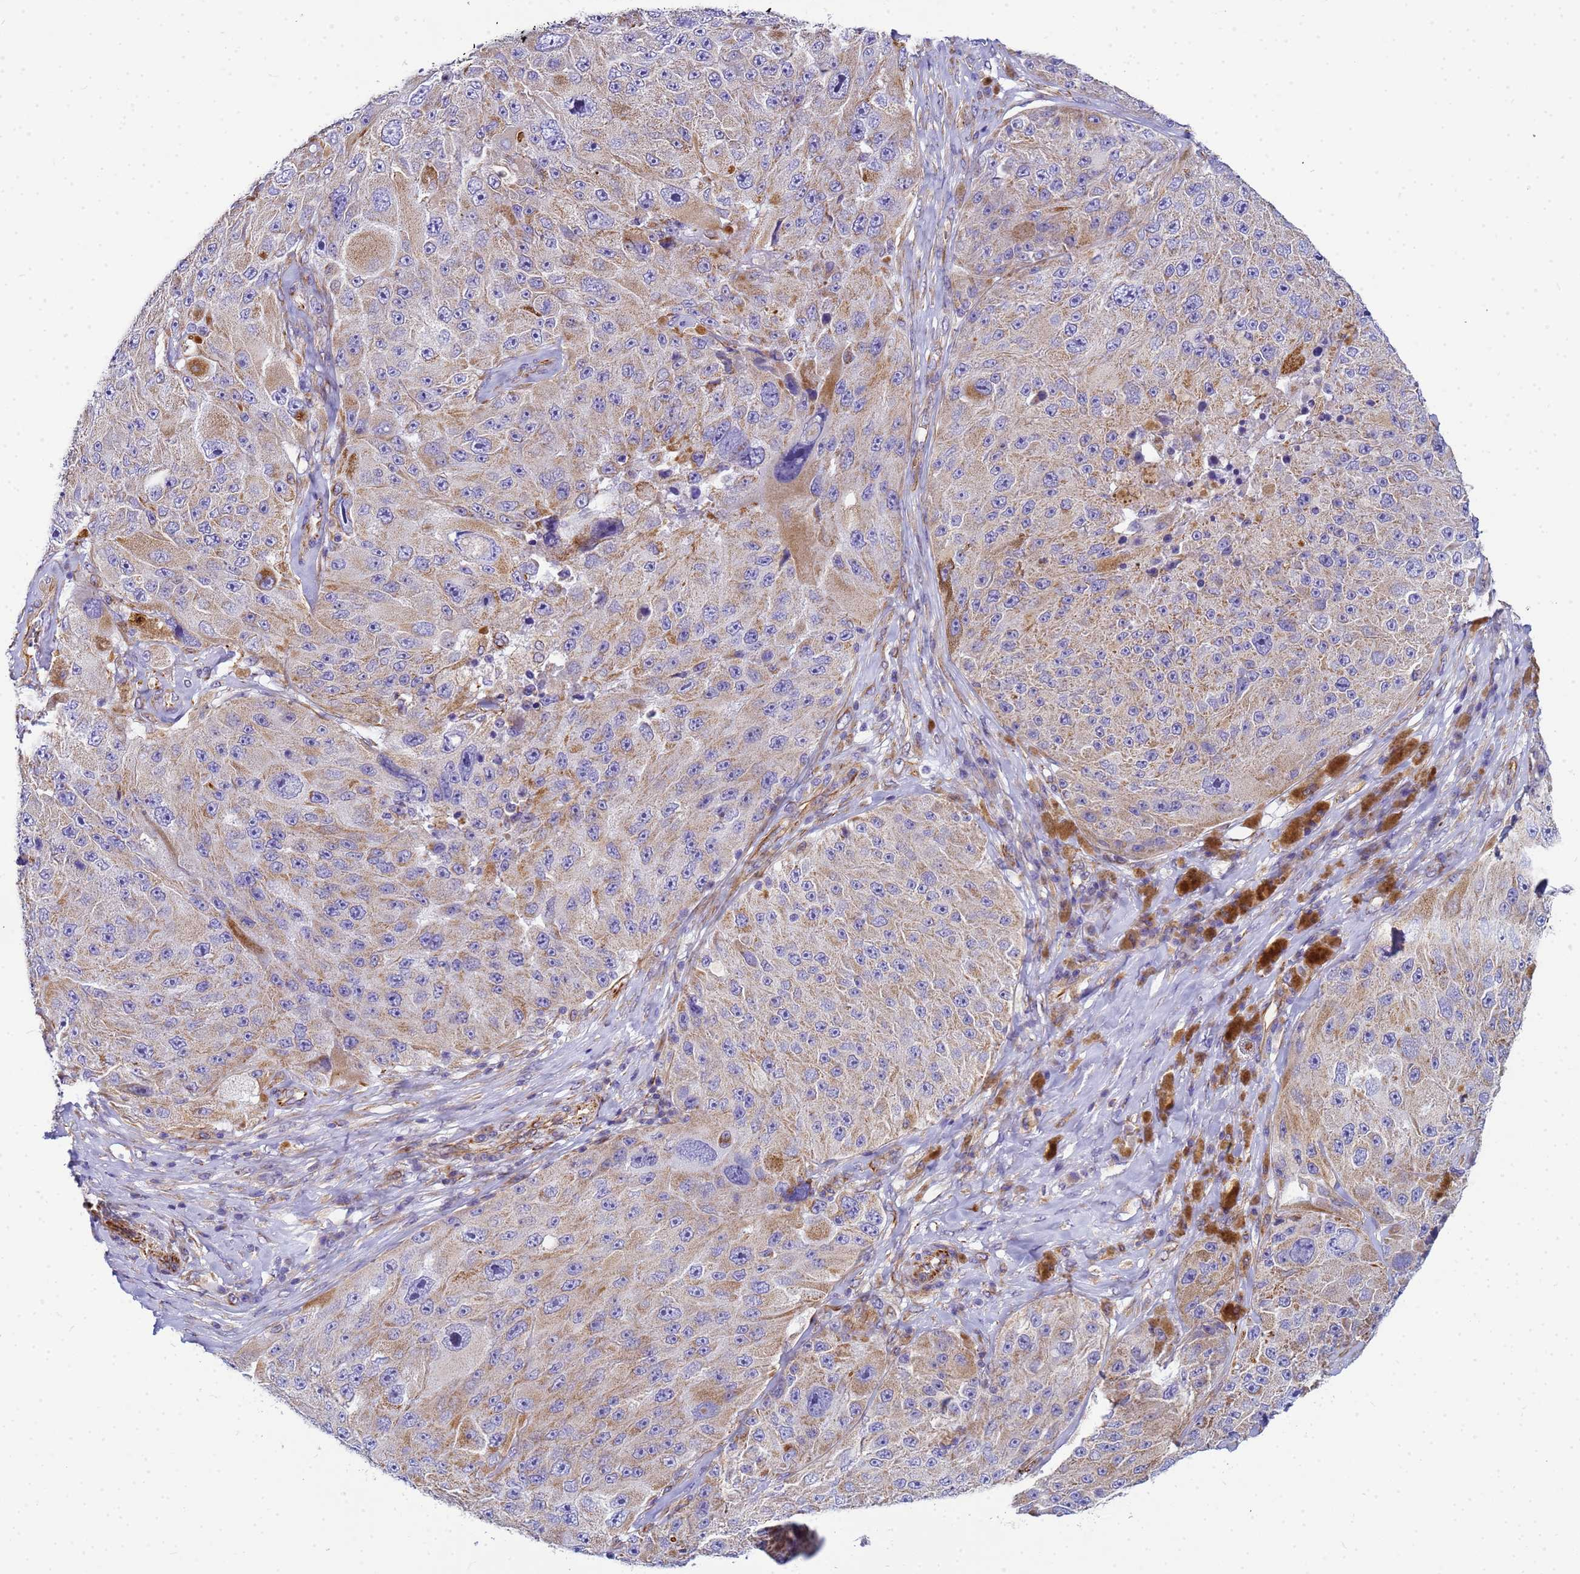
{"staining": {"intensity": "weak", "quantity": ">75%", "location": "cytoplasmic/membranous"}, "tissue": "melanoma", "cell_type": "Tumor cells", "image_type": "cancer", "snomed": [{"axis": "morphology", "description": "Malignant melanoma, Metastatic site"}, {"axis": "topography", "description": "Lymph node"}], "caption": "High-power microscopy captured an immunohistochemistry (IHC) histopathology image of malignant melanoma (metastatic site), revealing weak cytoplasmic/membranous positivity in approximately >75% of tumor cells. The protein is shown in brown color, while the nuclei are stained blue.", "gene": "UBXN2B", "patient": {"sex": "male", "age": 62}}